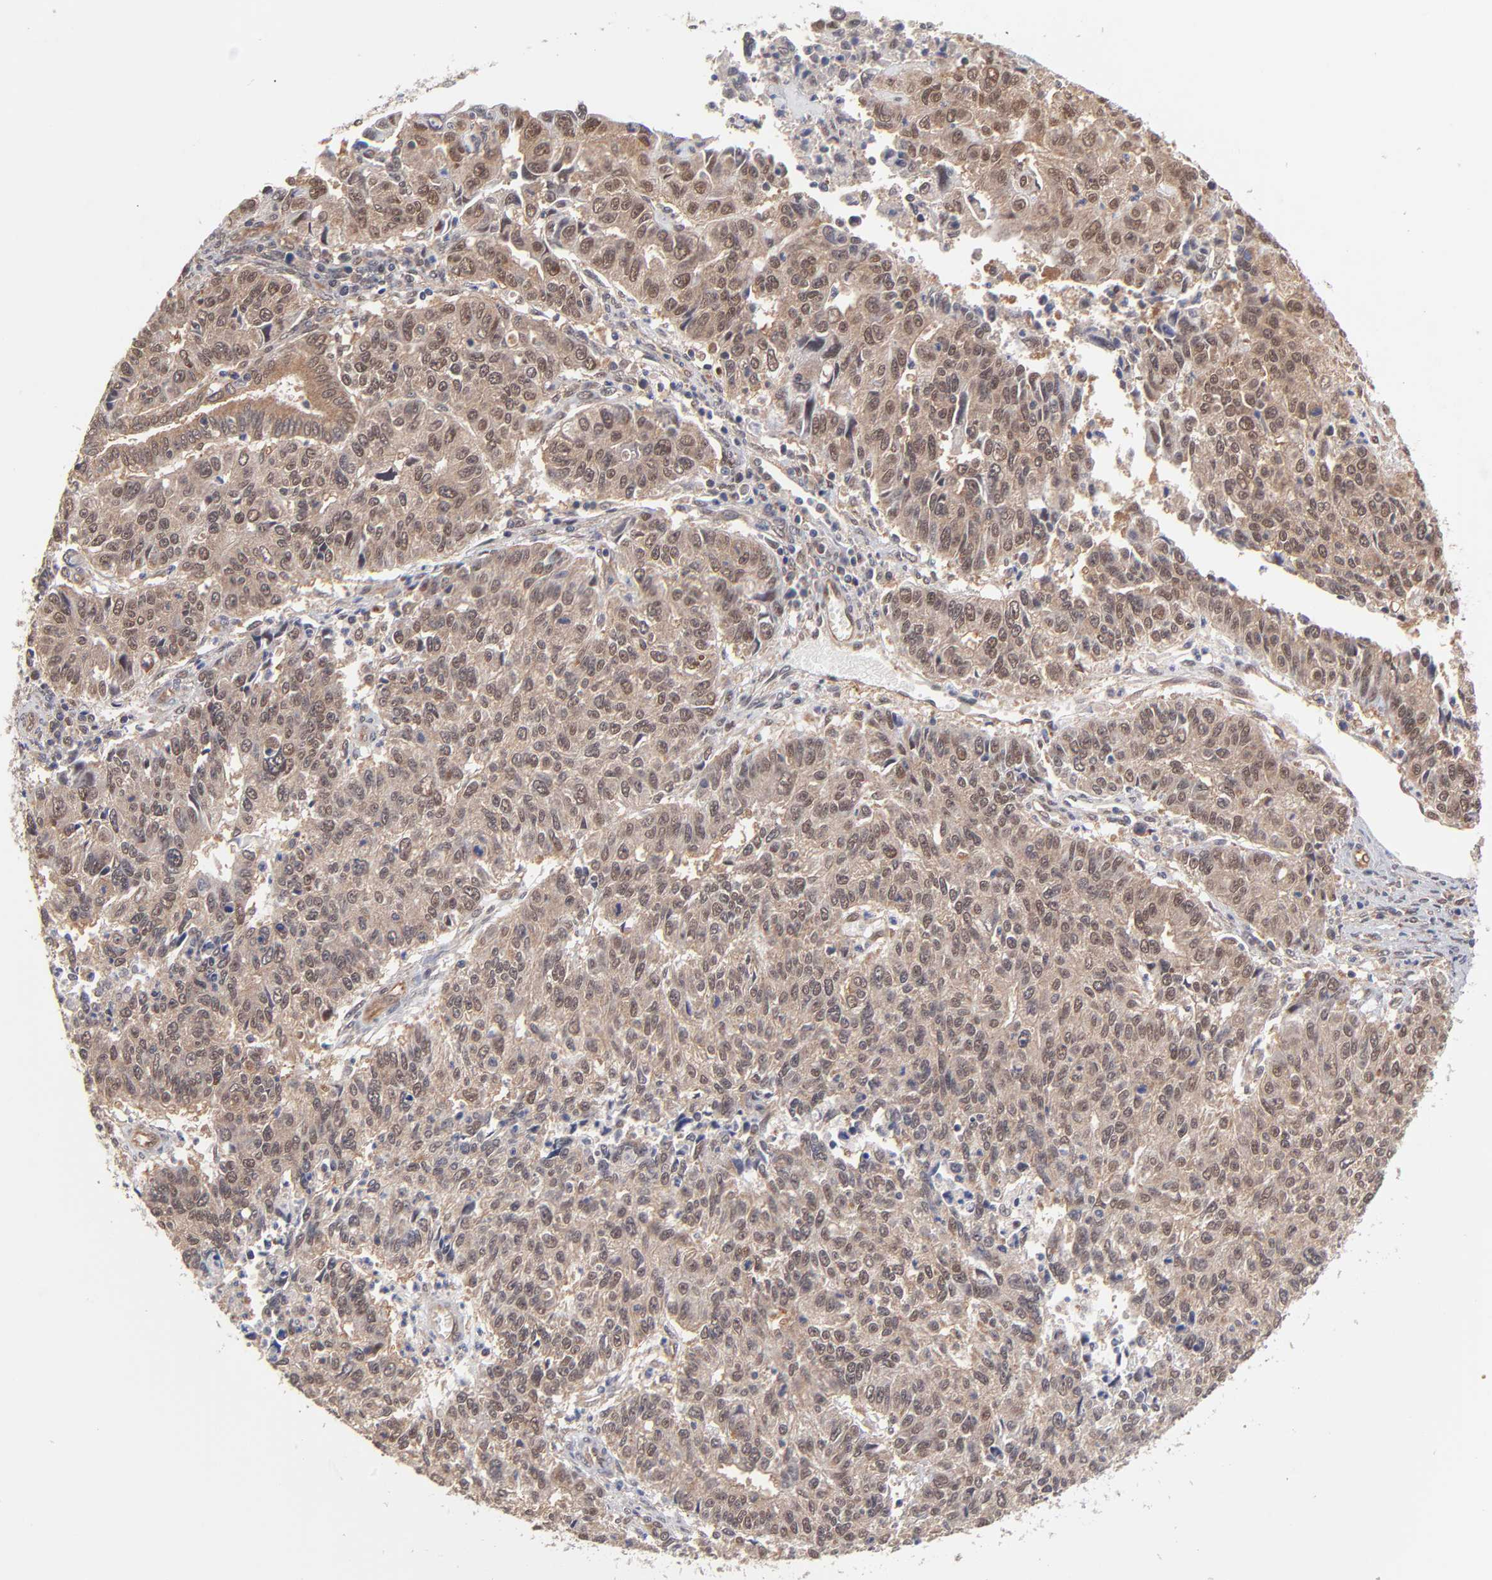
{"staining": {"intensity": "weak", "quantity": ">75%", "location": "cytoplasmic/membranous,nuclear"}, "tissue": "endometrial cancer", "cell_type": "Tumor cells", "image_type": "cancer", "snomed": [{"axis": "morphology", "description": "Adenocarcinoma, NOS"}, {"axis": "topography", "description": "Endometrium"}], "caption": "About >75% of tumor cells in endometrial cancer display weak cytoplasmic/membranous and nuclear protein expression as visualized by brown immunohistochemical staining.", "gene": "PSMC4", "patient": {"sex": "female", "age": 42}}